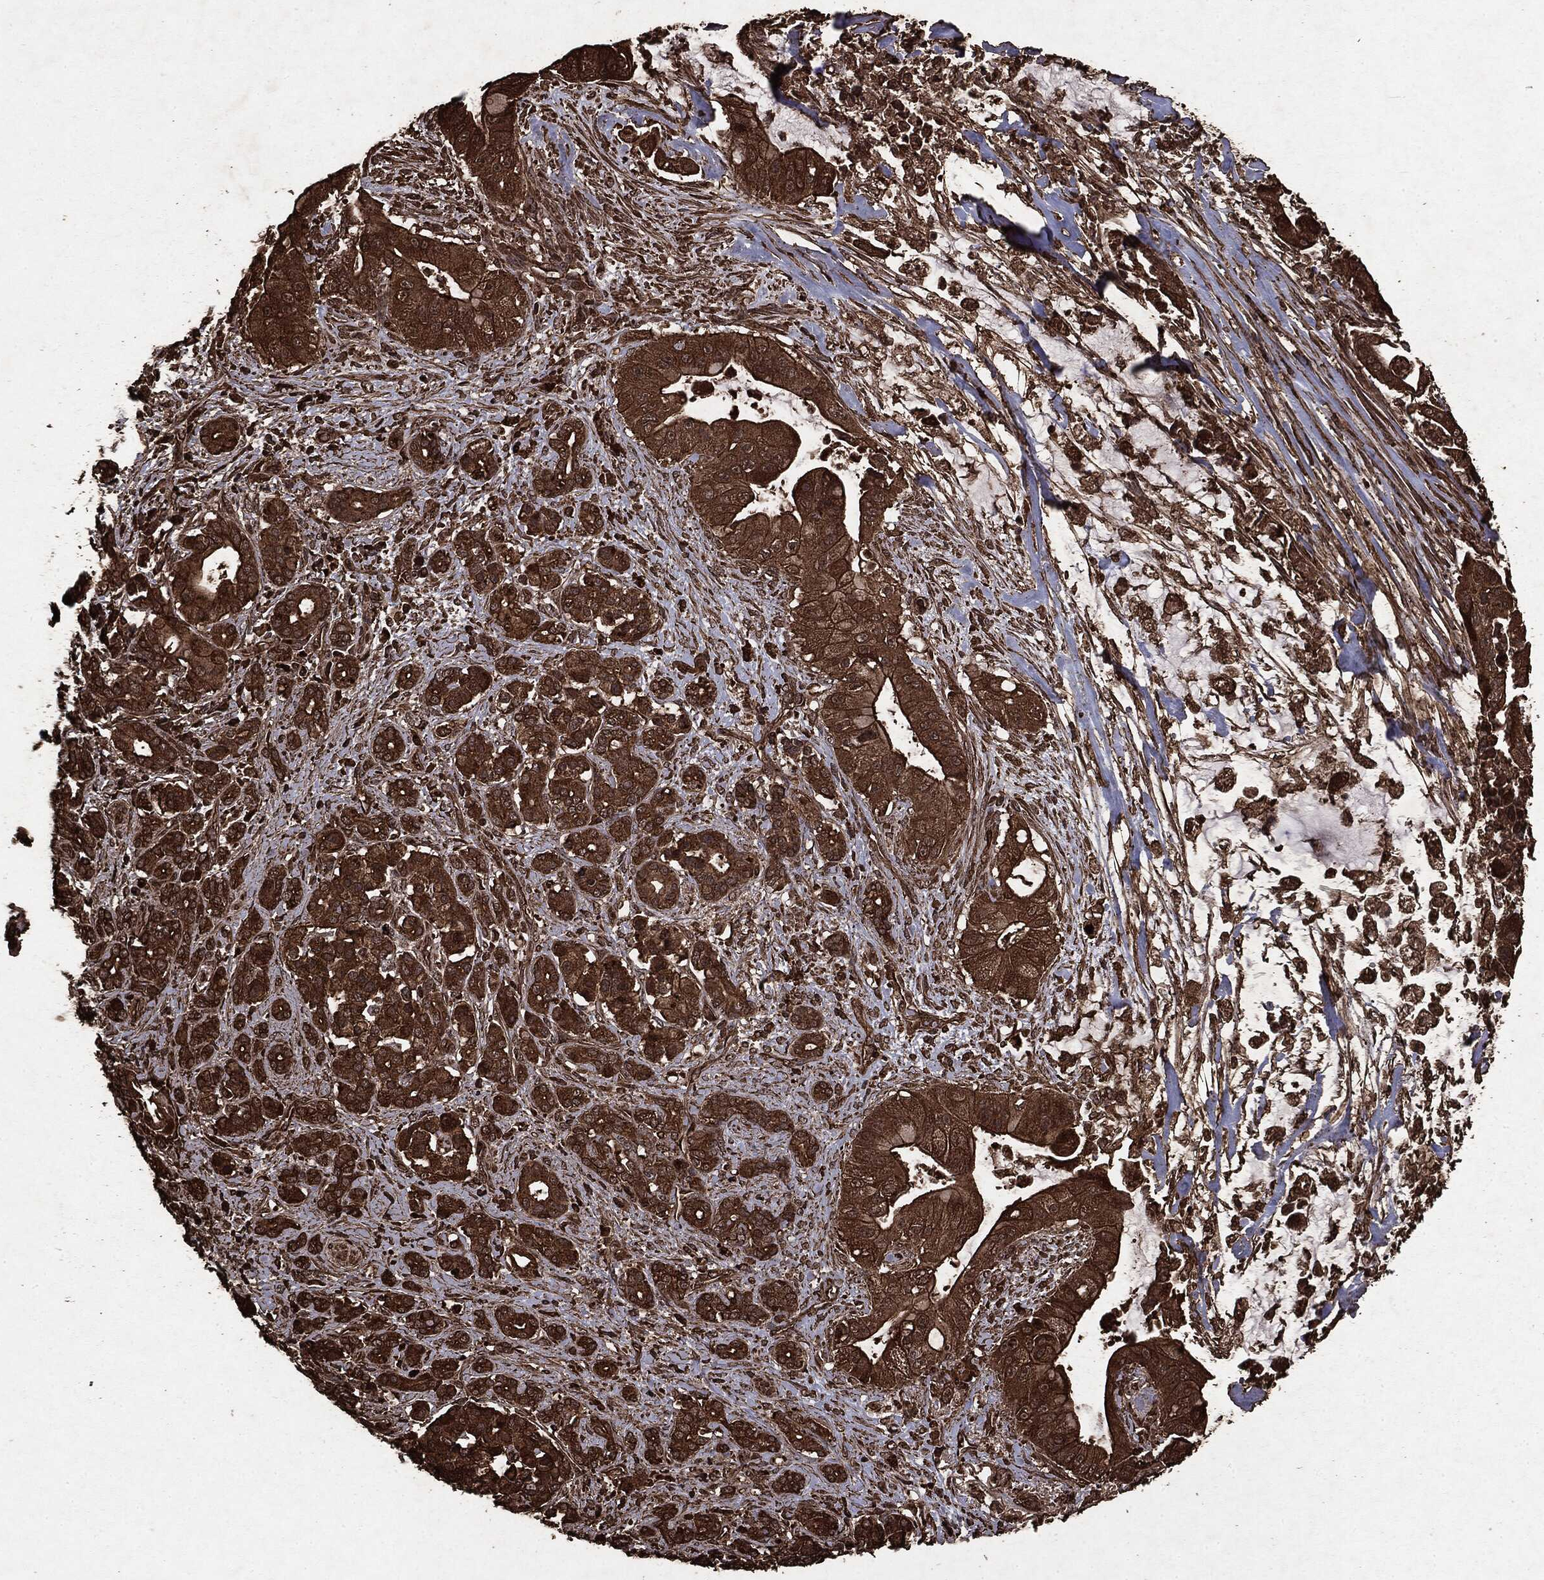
{"staining": {"intensity": "strong", "quantity": ">75%", "location": "cytoplasmic/membranous"}, "tissue": "pancreatic cancer", "cell_type": "Tumor cells", "image_type": "cancer", "snomed": [{"axis": "morphology", "description": "Normal tissue, NOS"}, {"axis": "morphology", "description": "Inflammation, NOS"}, {"axis": "morphology", "description": "Adenocarcinoma, NOS"}, {"axis": "topography", "description": "Pancreas"}], "caption": "A histopathology image showing strong cytoplasmic/membranous staining in approximately >75% of tumor cells in pancreatic adenocarcinoma, as visualized by brown immunohistochemical staining.", "gene": "ARAF", "patient": {"sex": "male", "age": 57}}